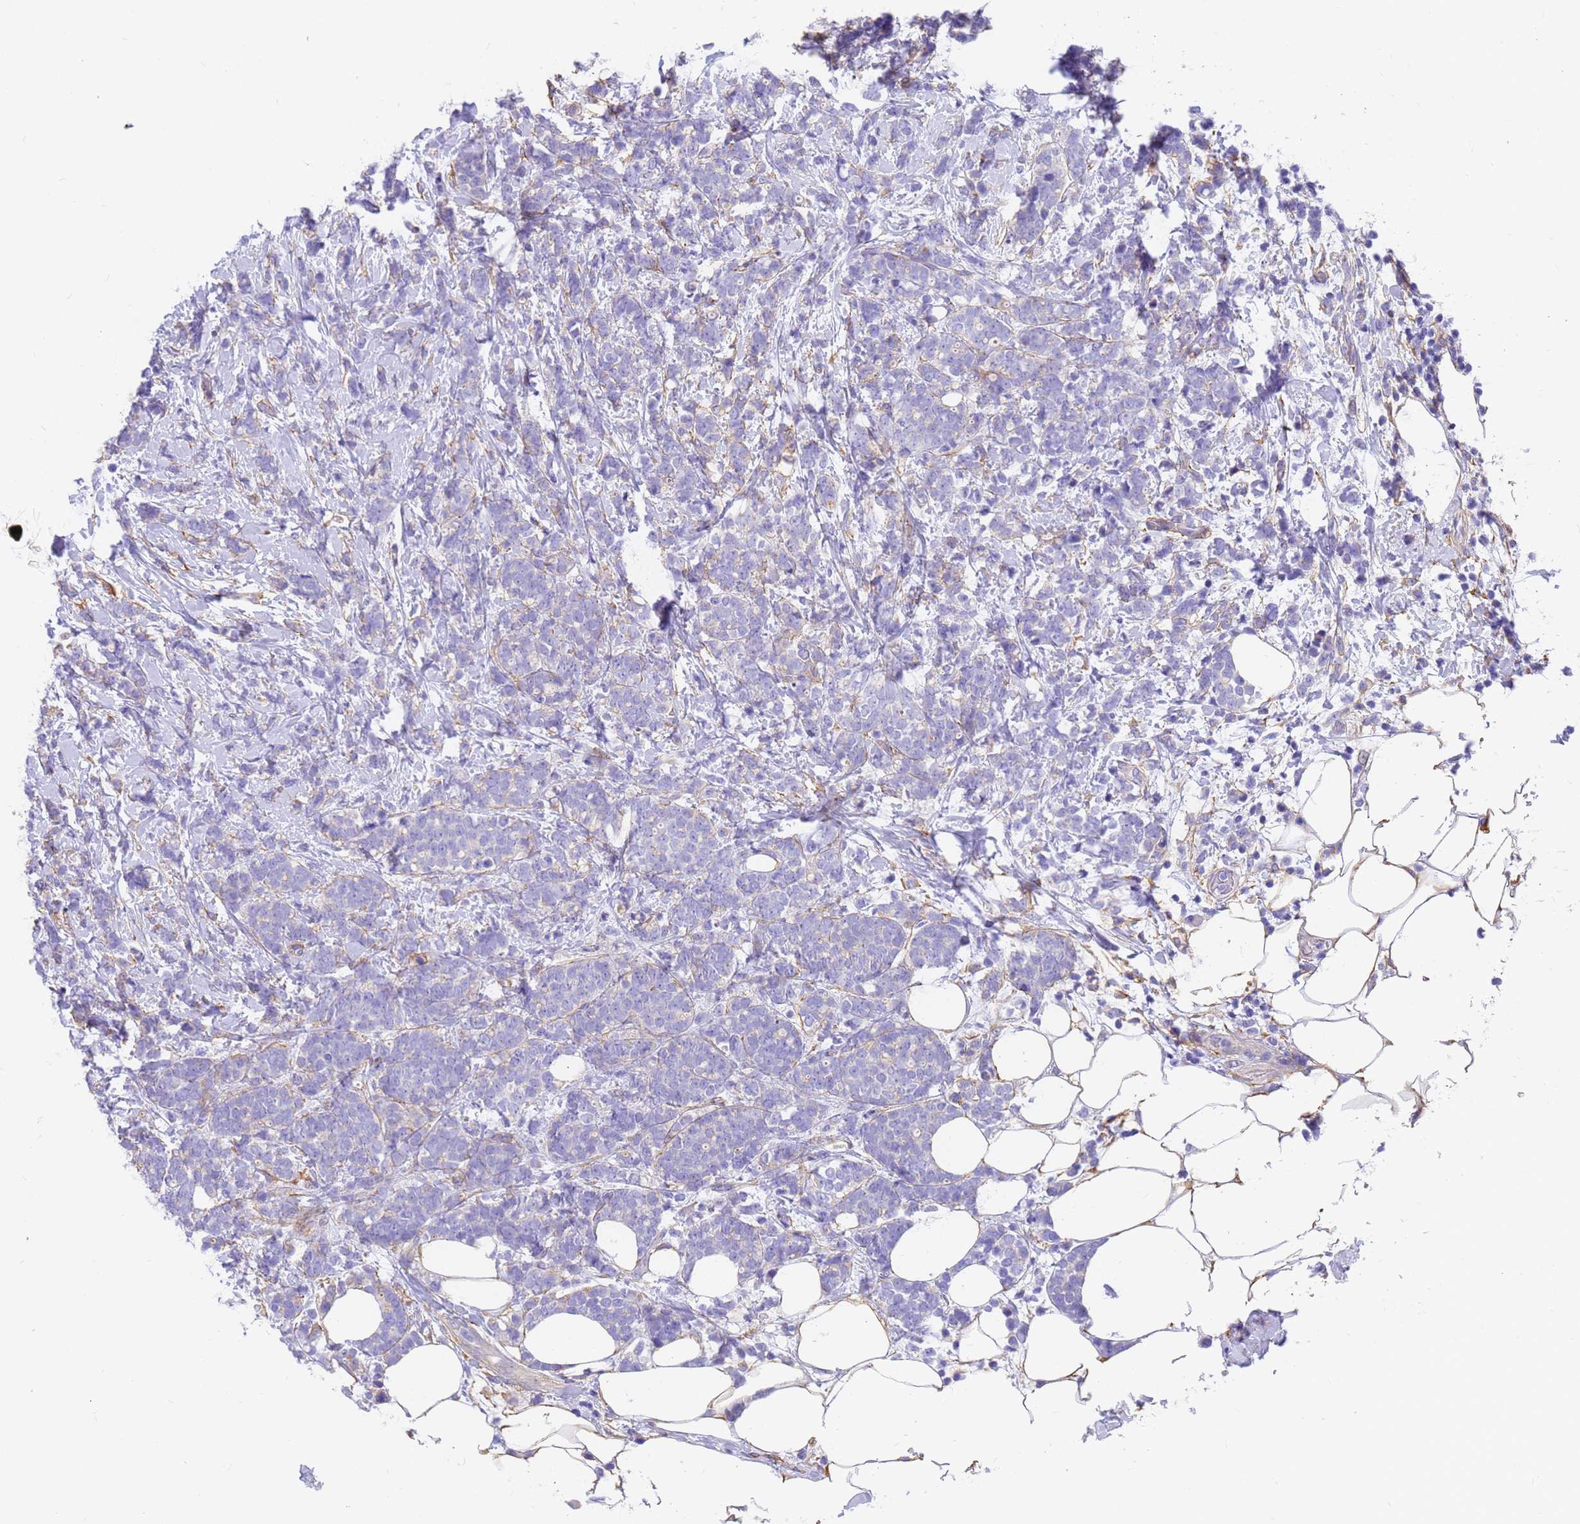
{"staining": {"intensity": "negative", "quantity": "none", "location": "none"}, "tissue": "breast cancer", "cell_type": "Tumor cells", "image_type": "cancer", "snomed": [{"axis": "morphology", "description": "Lobular carcinoma"}, {"axis": "topography", "description": "Breast"}], "caption": "Breast cancer was stained to show a protein in brown. There is no significant positivity in tumor cells. (DAB (3,3'-diaminobenzidine) immunohistochemistry (IHC) visualized using brightfield microscopy, high magnification).", "gene": "MVB12A", "patient": {"sex": "female", "age": 58}}